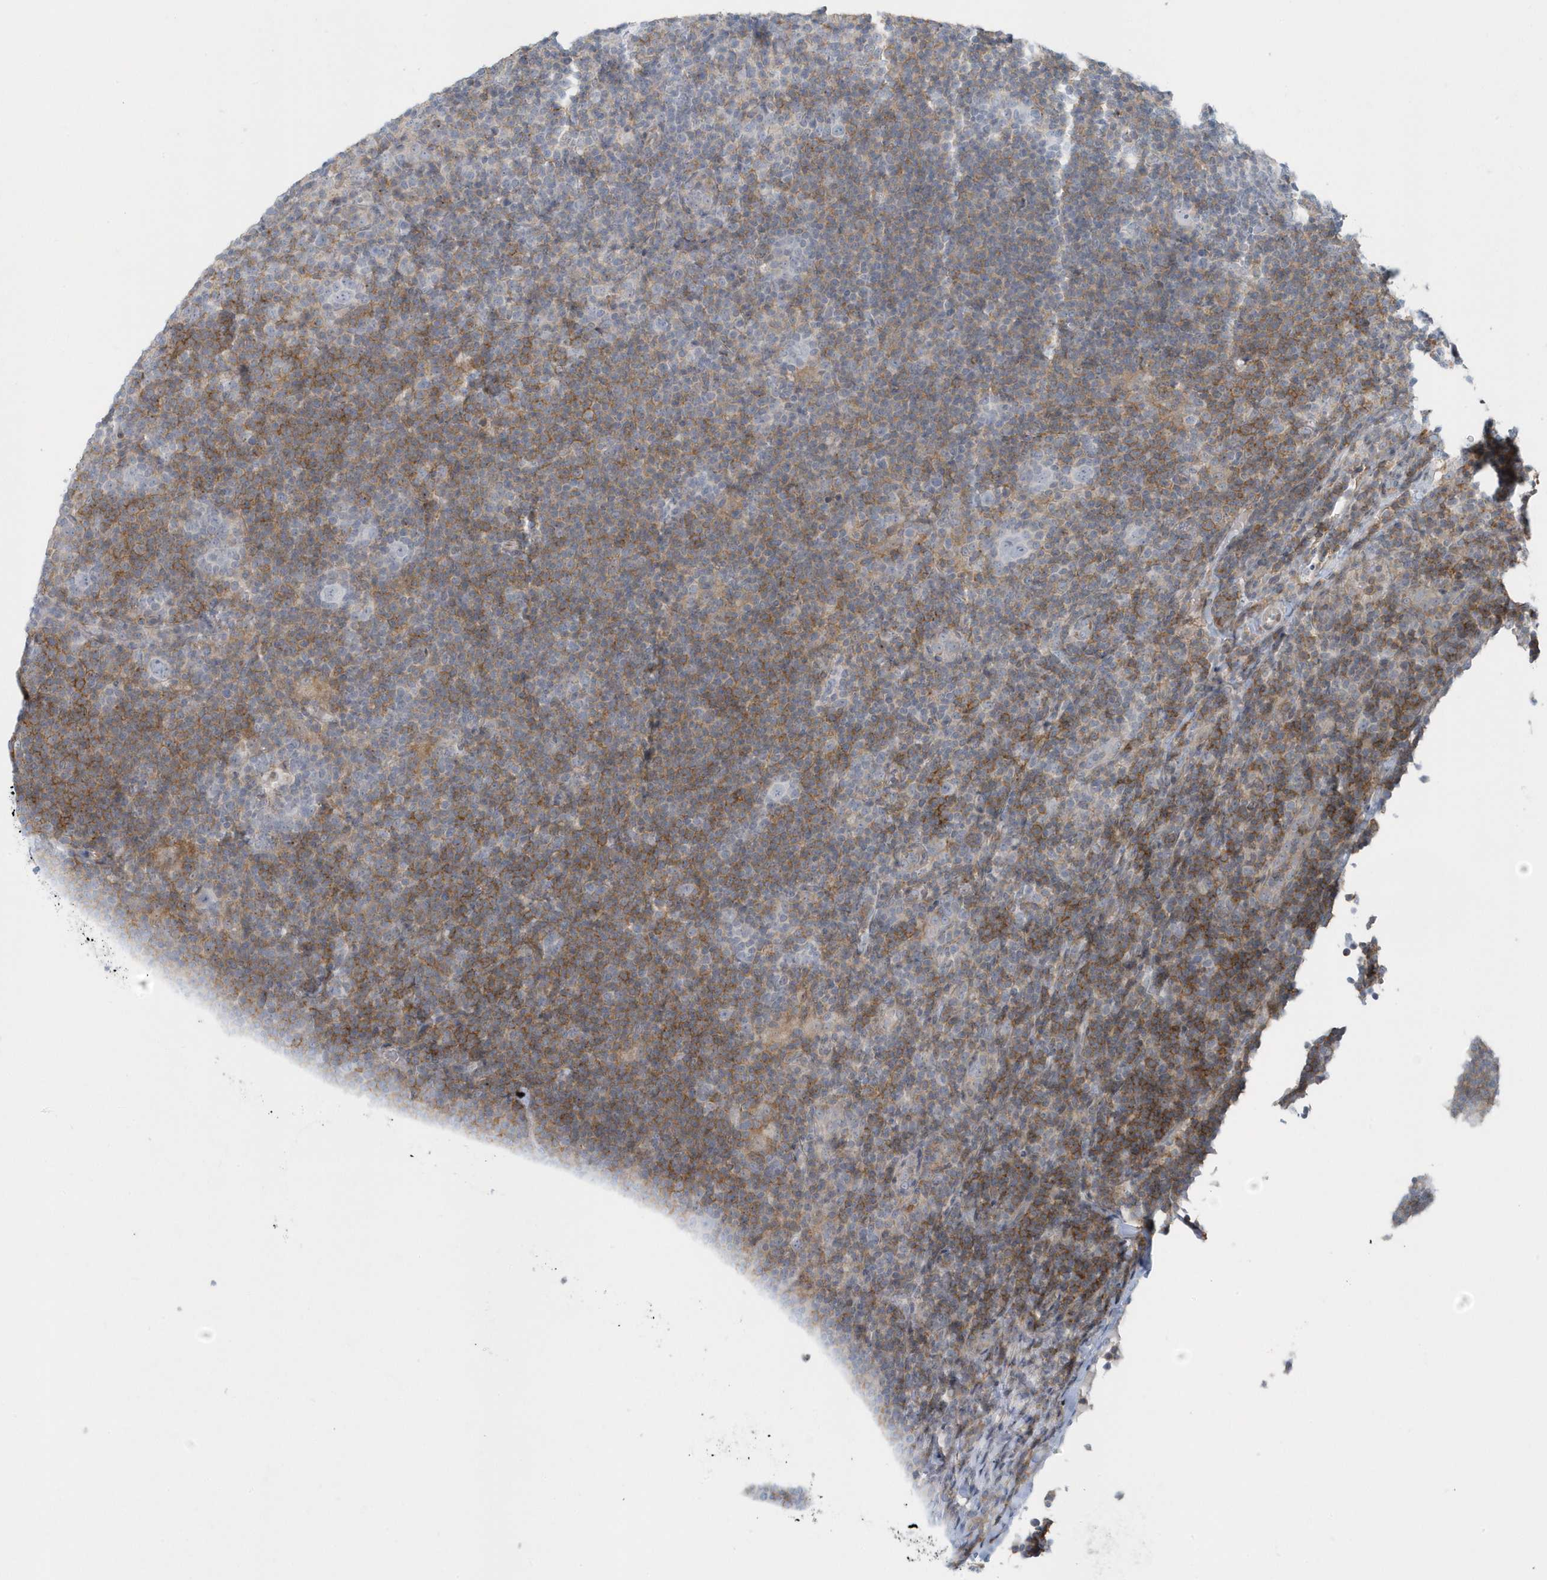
{"staining": {"intensity": "negative", "quantity": "none", "location": "none"}, "tissue": "lymphoma", "cell_type": "Tumor cells", "image_type": "cancer", "snomed": [{"axis": "morphology", "description": "Hodgkin's disease, NOS"}, {"axis": "topography", "description": "Lymph node"}], "caption": "The image shows no significant positivity in tumor cells of lymphoma. (DAB immunohistochemistry (IHC) with hematoxylin counter stain).", "gene": "CACNB2", "patient": {"sex": "female", "age": 57}}